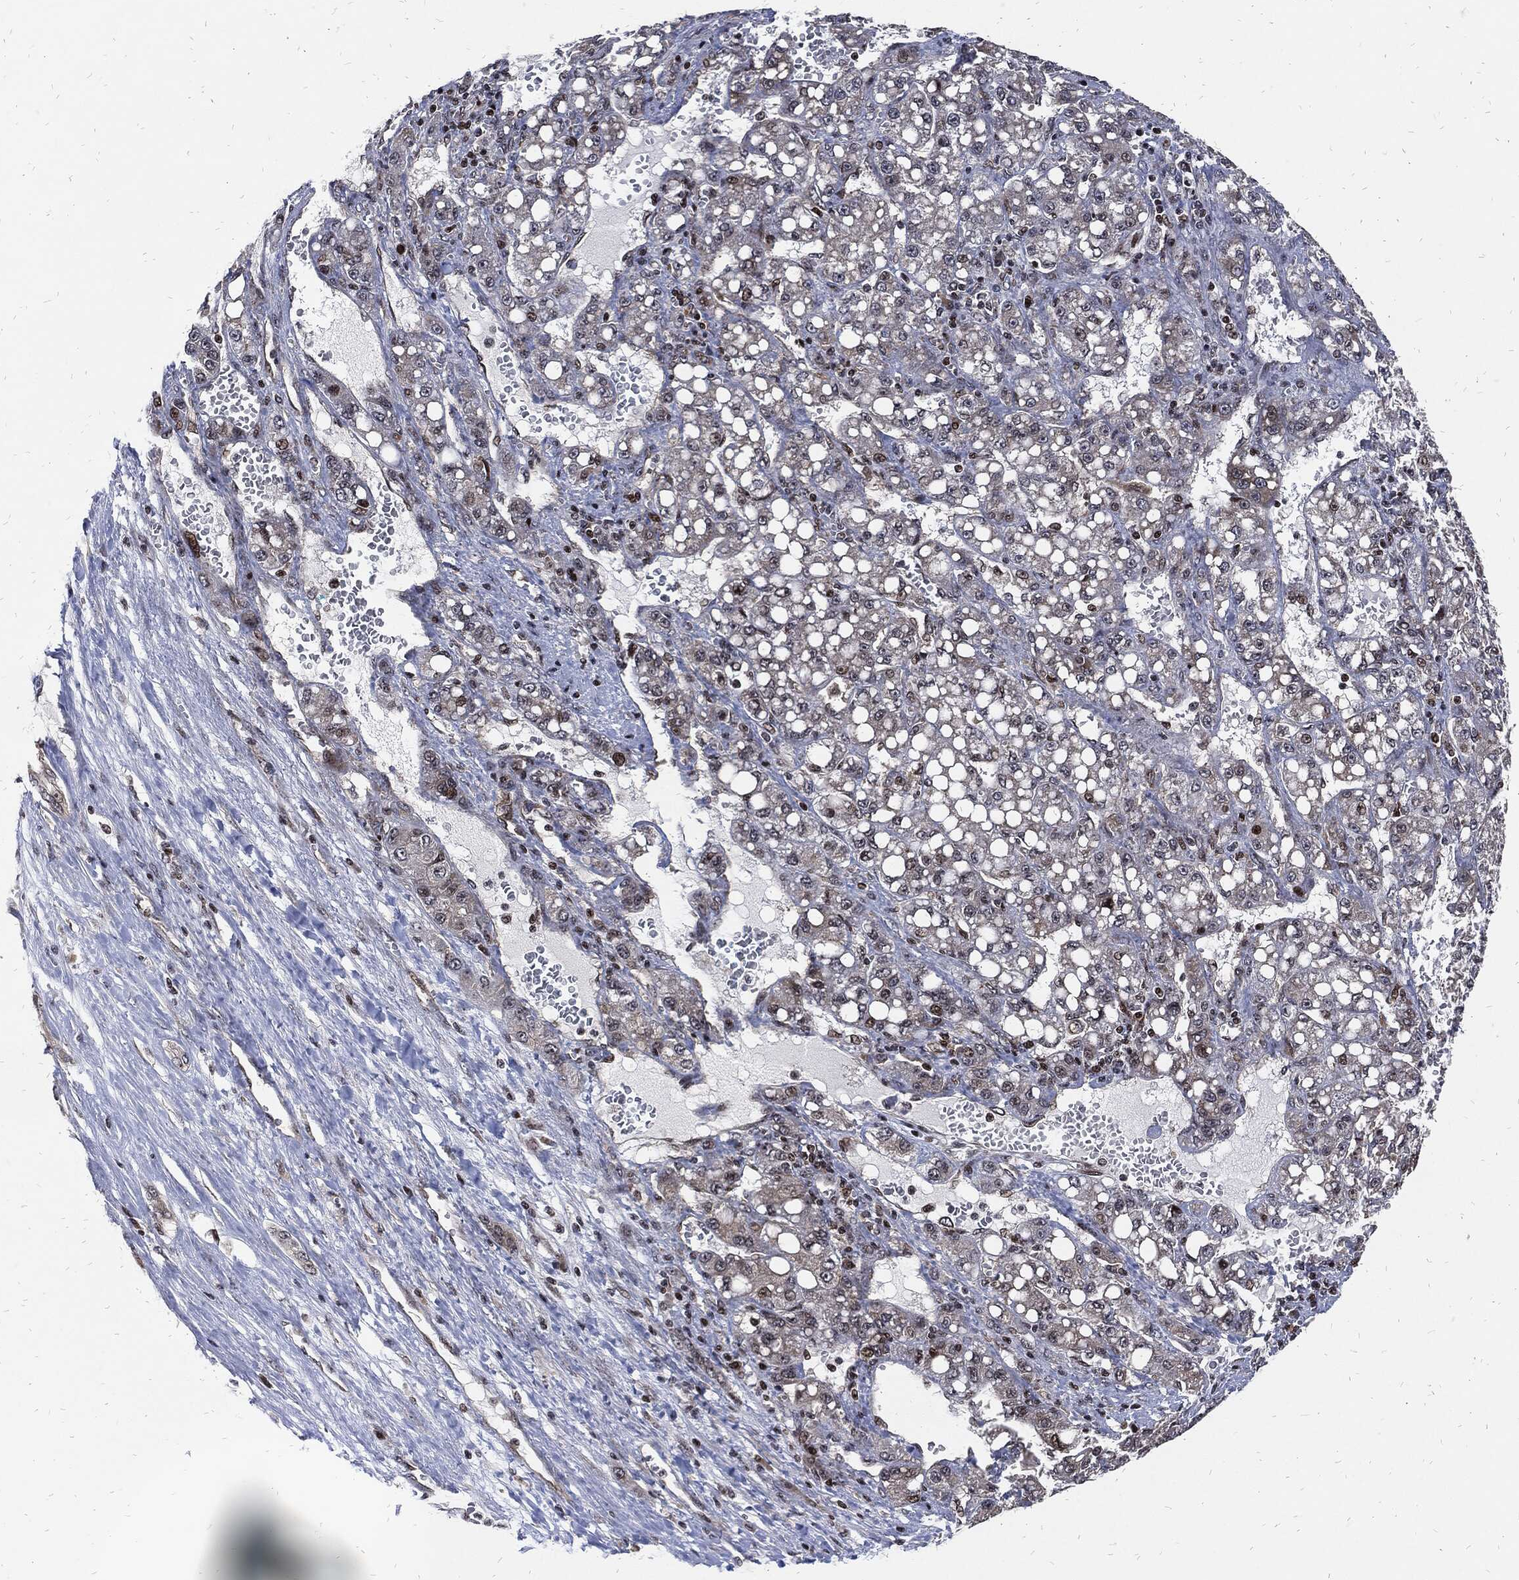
{"staining": {"intensity": "moderate", "quantity": "<25%", "location": "nuclear"}, "tissue": "liver cancer", "cell_type": "Tumor cells", "image_type": "cancer", "snomed": [{"axis": "morphology", "description": "Carcinoma, Hepatocellular, NOS"}, {"axis": "topography", "description": "Liver"}], "caption": "Immunohistochemistry micrograph of neoplastic tissue: human liver cancer stained using immunohistochemistry (IHC) displays low levels of moderate protein expression localized specifically in the nuclear of tumor cells, appearing as a nuclear brown color.", "gene": "ZNF775", "patient": {"sex": "female", "age": 65}}